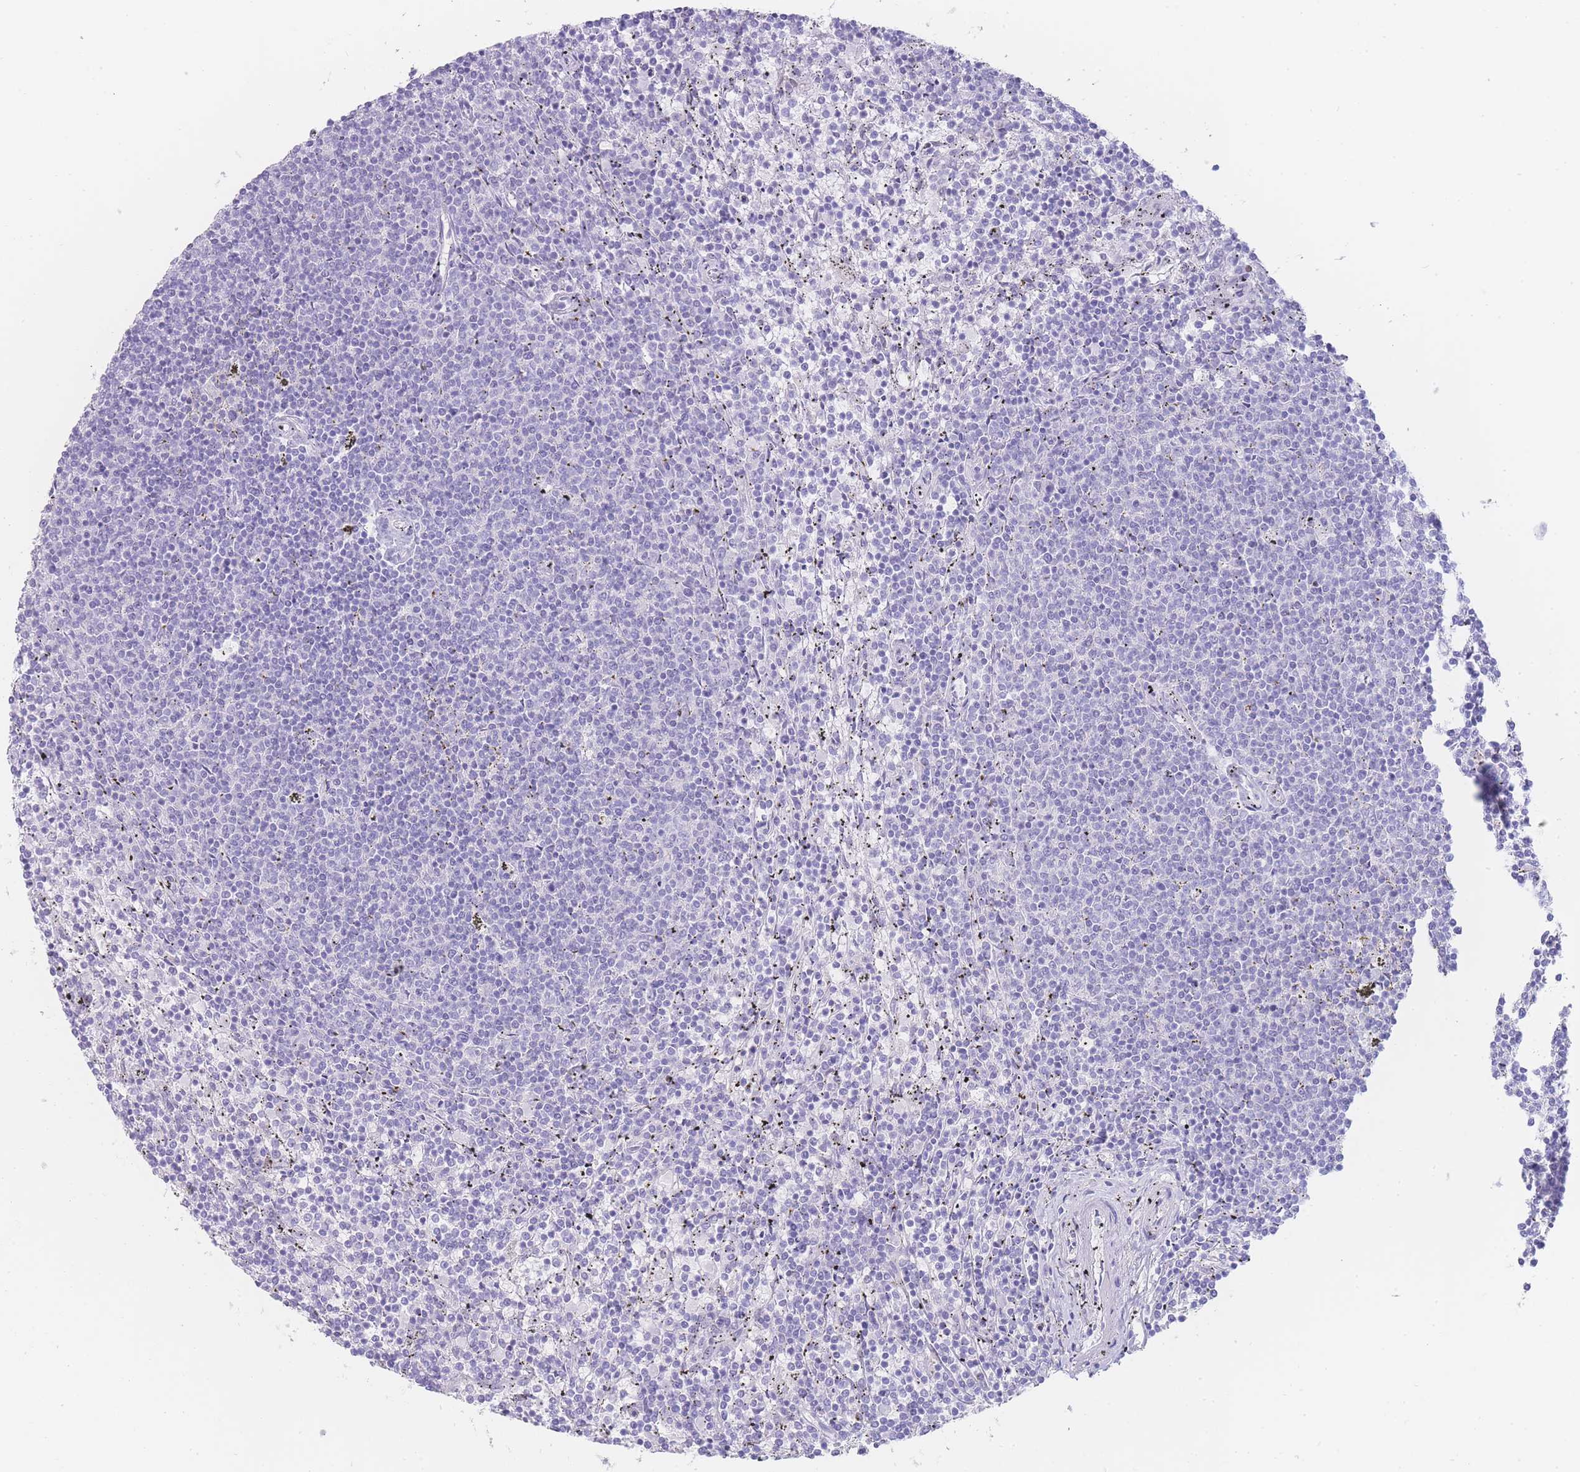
{"staining": {"intensity": "negative", "quantity": "none", "location": "none"}, "tissue": "lymphoma", "cell_type": "Tumor cells", "image_type": "cancer", "snomed": [{"axis": "morphology", "description": "Malignant lymphoma, non-Hodgkin's type, Low grade"}, {"axis": "topography", "description": "Spleen"}], "caption": "A high-resolution image shows immunohistochemistry staining of lymphoma, which demonstrates no significant staining in tumor cells.", "gene": "PSMB5", "patient": {"sex": "female", "age": 50}}